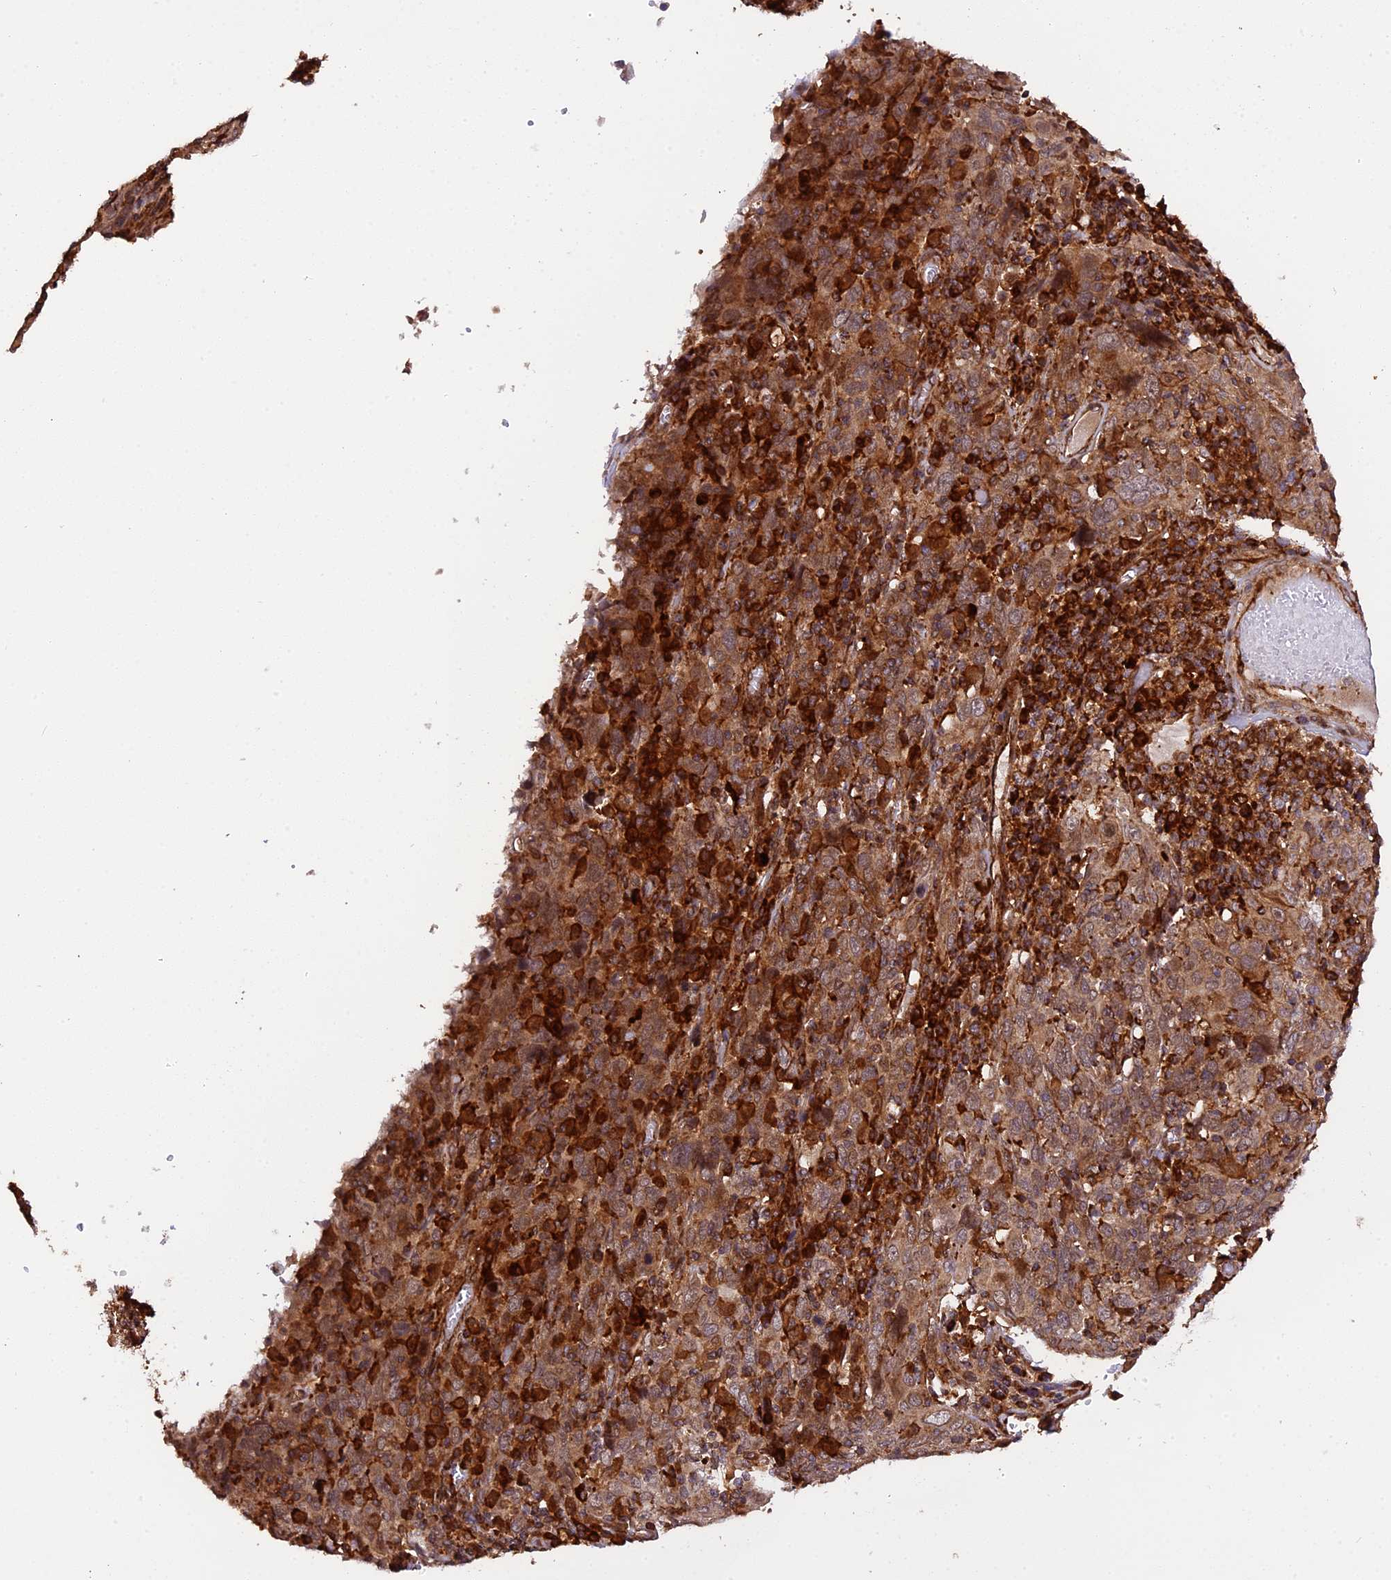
{"staining": {"intensity": "moderate", "quantity": ">75%", "location": "cytoplasmic/membranous"}, "tissue": "cervical cancer", "cell_type": "Tumor cells", "image_type": "cancer", "snomed": [{"axis": "morphology", "description": "Squamous cell carcinoma, NOS"}, {"axis": "topography", "description": "Cervix"}], "caption": "This is a micrograph of immunohistochemistry (IHC) staining of squamous cell carcinoma (cervical), which shows moderate staining in the cytoplasmic/membranous of tumor cells.", "gene": "HERPUD1", "patient": {"sex": "female", "age": 46}}